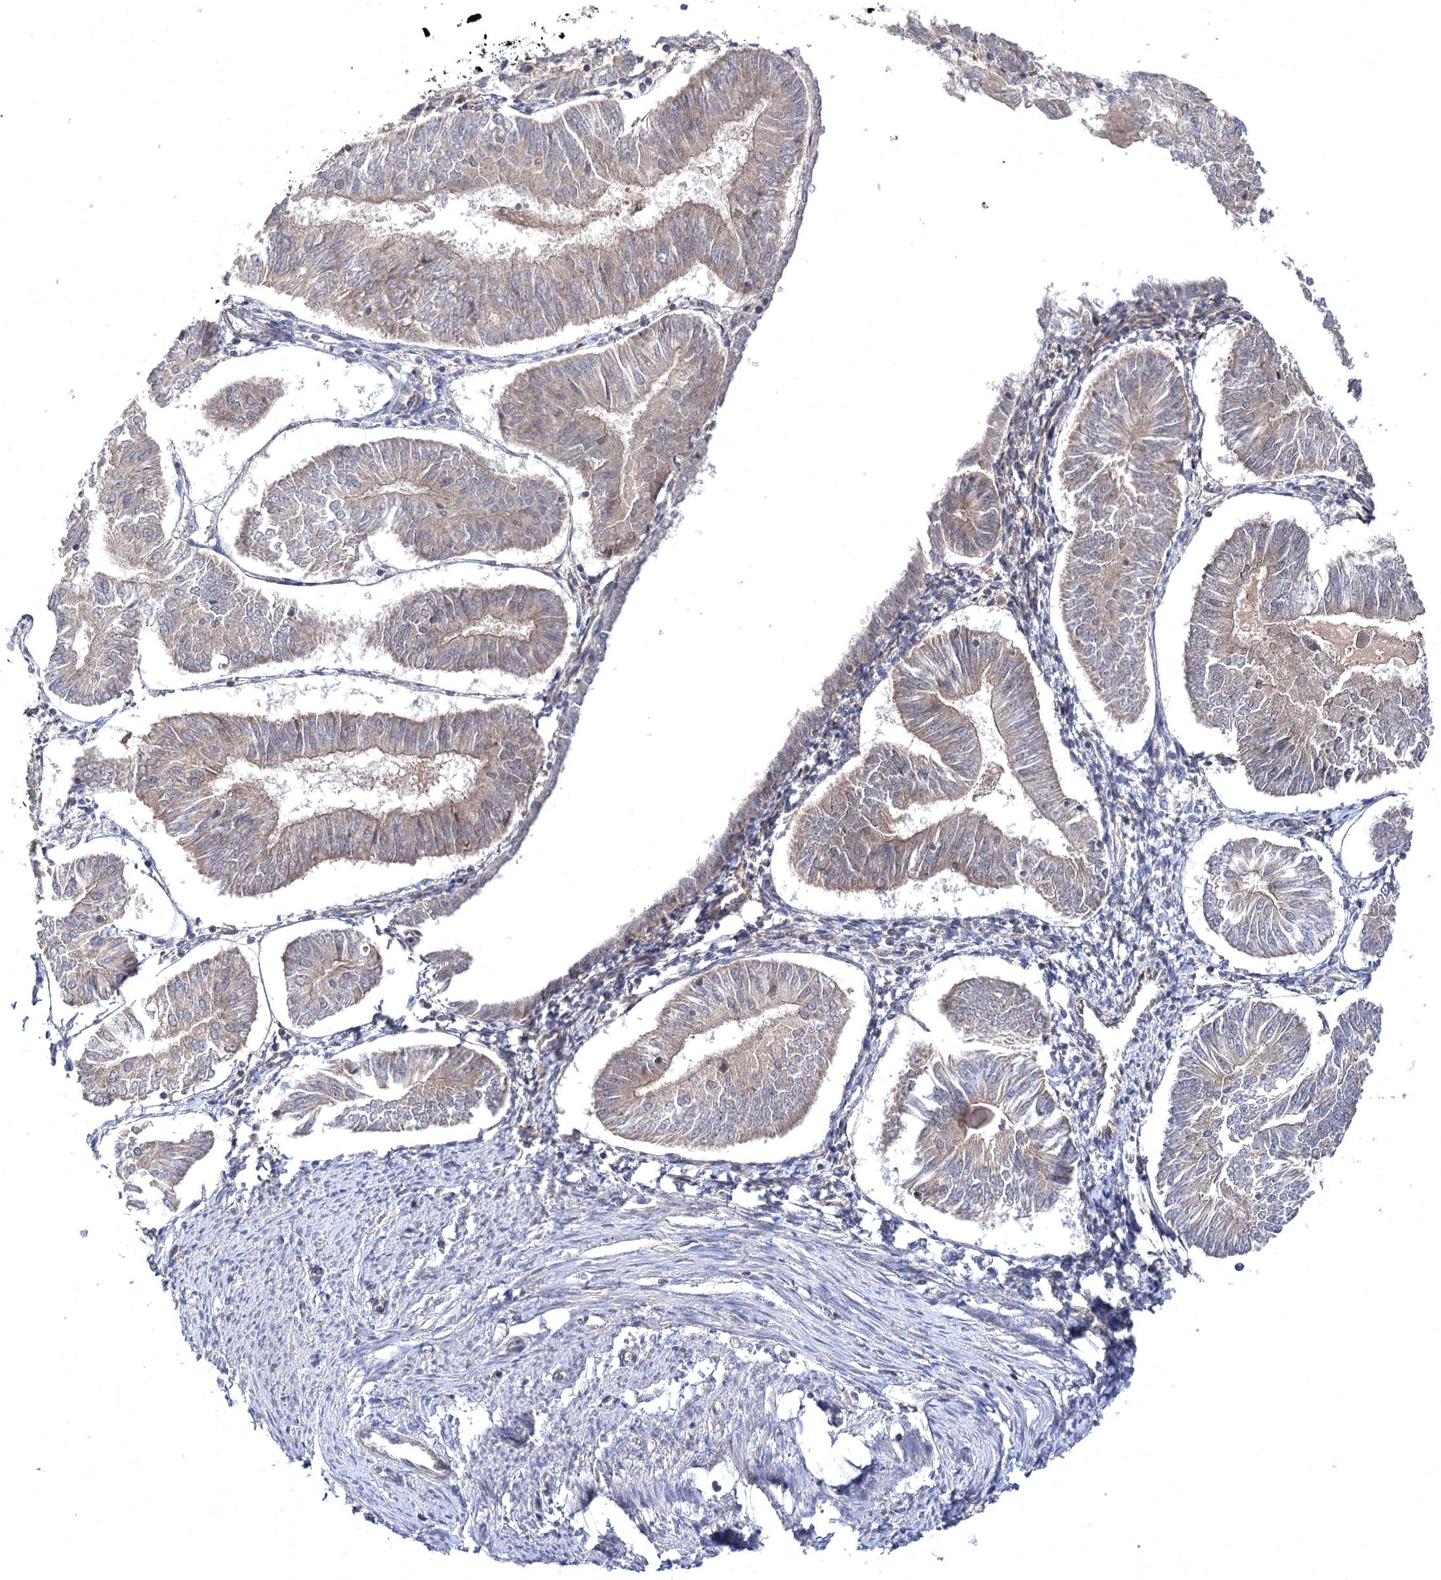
{"staining": {"intensity": "weak", "quantity": ">75%", "location": "cytoplasmic/membranous"}, "tissue": "endometrial cancer", "cell_type": "Tumor cells", "image_type": "cancer", "snomed": [{"axis": "morphology", "description": "Adenocarcinoma, NOS"}, {"axis": "topography", "description": "Endometrium"}], "caption": "Immunohistochemical staining of human endometrial adenocarcinoma shows low levels of weak cytoplasmic/membranous staining in approximately >75% of tumor cells.", "gene": "BCR", "patient": {"sex": "female", "age": 58}}